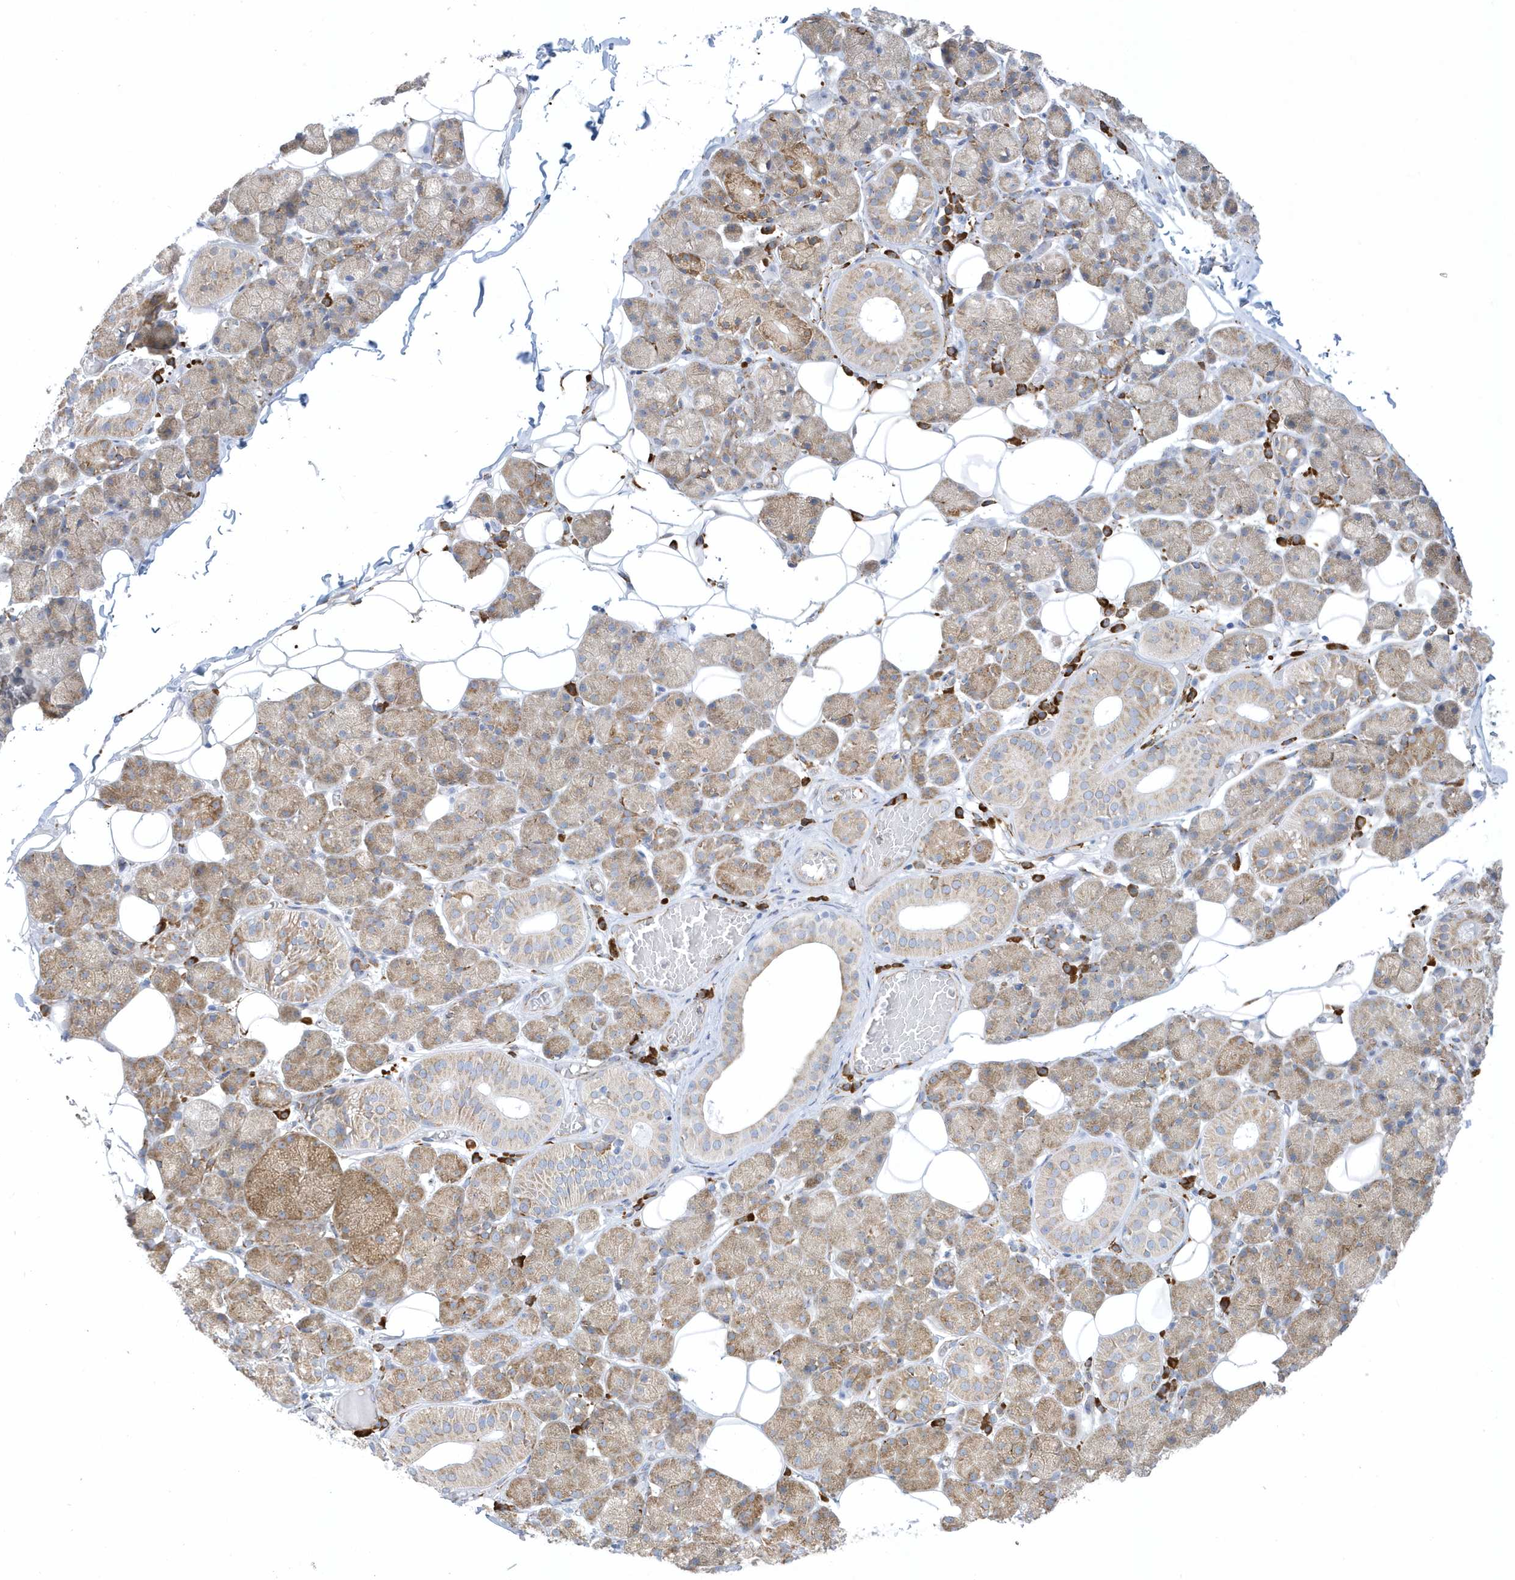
{"staining": {"intensity": "moderate", "quantity": "25%-75%", "location": "cytoplasmic/membranous"}, "tissue": "salivary gland", "cell_type": "Glandular cells", "image_type": "normal", "snomed": [{"axis": "morphology", "description": "Normal tissue, NOS"}, {"axis": "topography", "description": "Salivary gland"}], "caption": "The immunohistochemical stain highlights moderate cytoplasmic/membranous staining in glandular cells of benign salivary gland.", "gene": "DCAF1", "patient": {"sex": "female", "age": 33}}